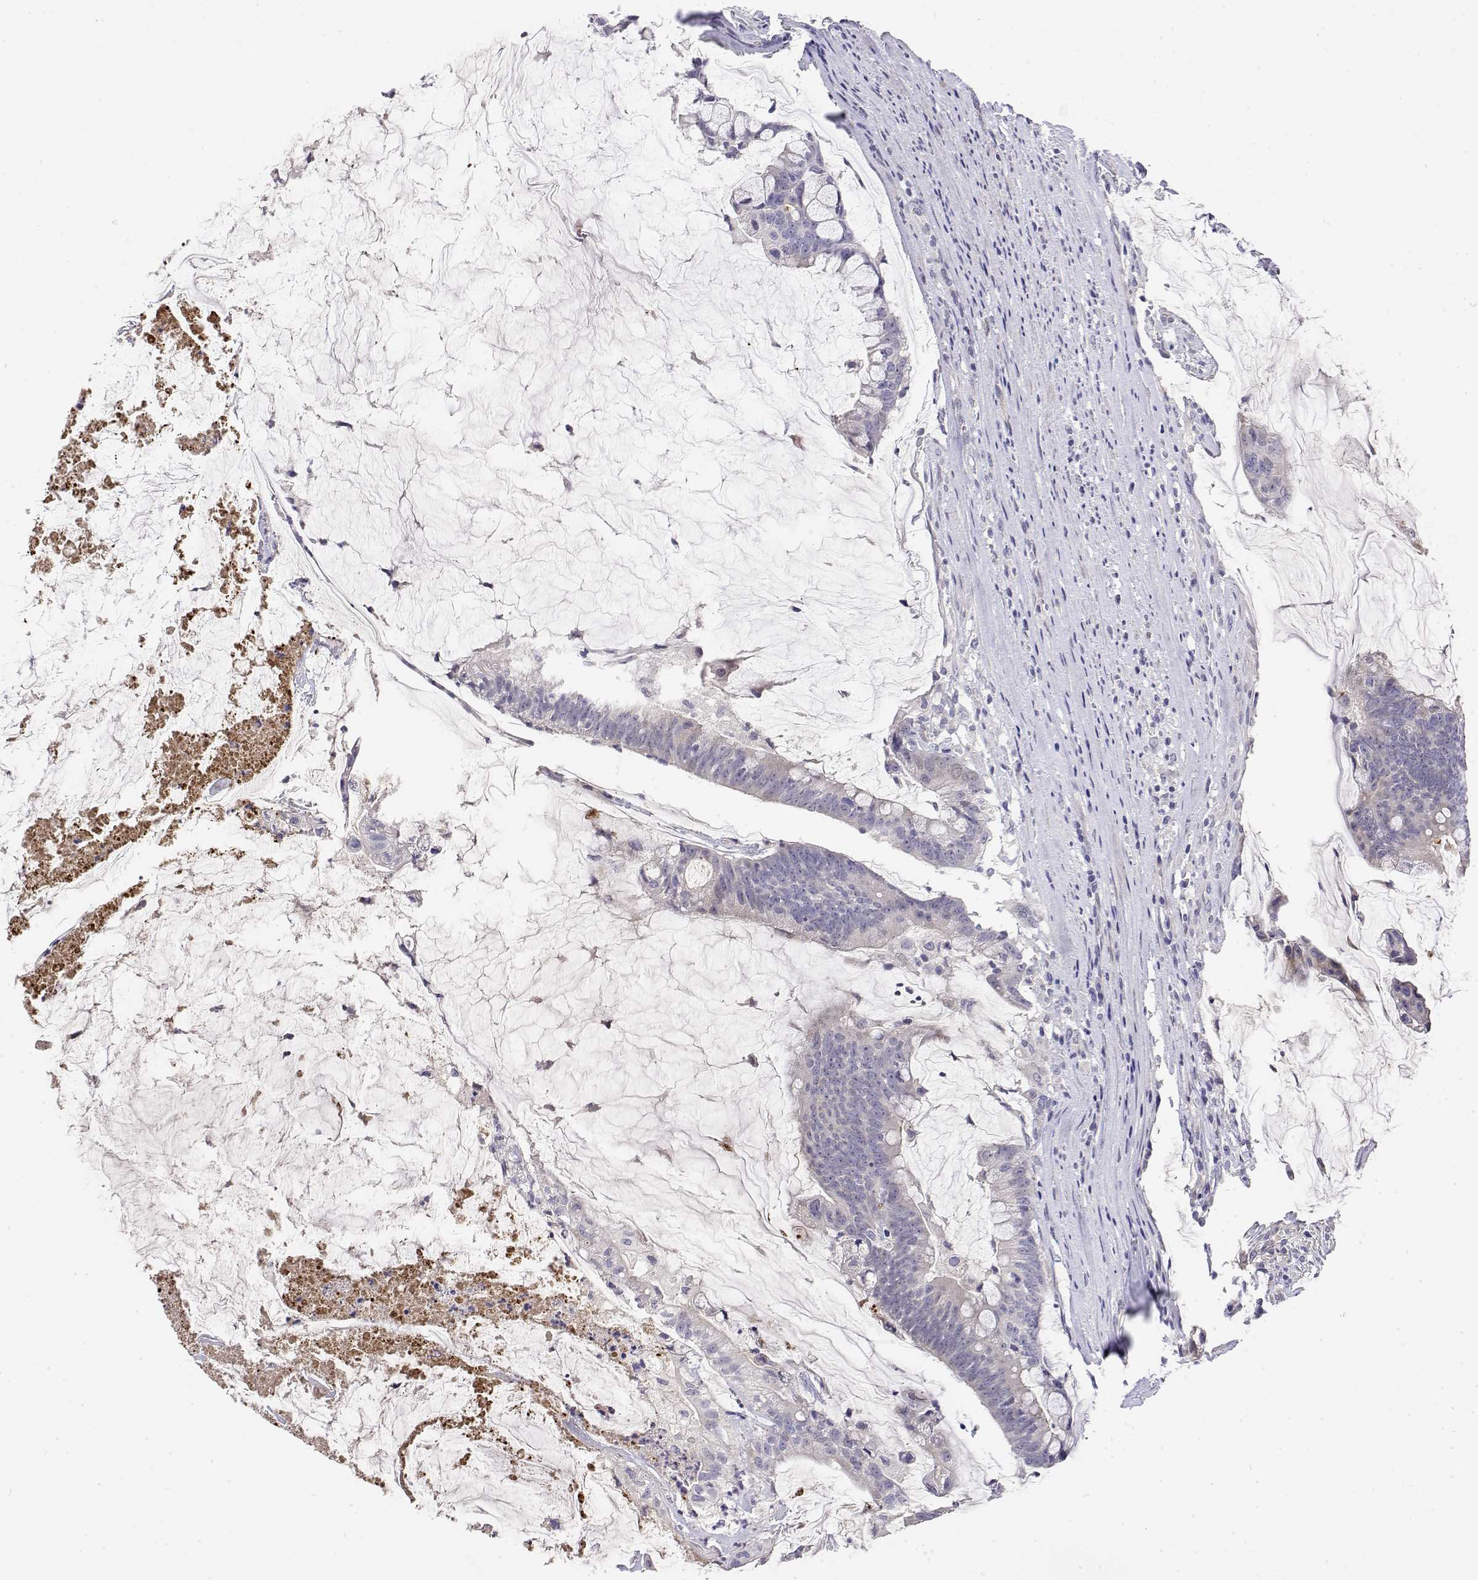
{"staining": {"intensity": "negative", "quantity": "none", "location": "none"}, "tissue": "colorectal cancer", "cell_type": "Tumor cells", "image_type": "cancer", "snomed": [{"axis": "morphology", "description": "Adenocarcinoma, NOS"}, {"axis": "topography", "description": "Colon"}], "caption": "A histopathology image of human colorectal adenocarcinoma is negative for staining in tumor cells.", "gene": "GGACT", "patient": {"sex": "male", "age": 62}}